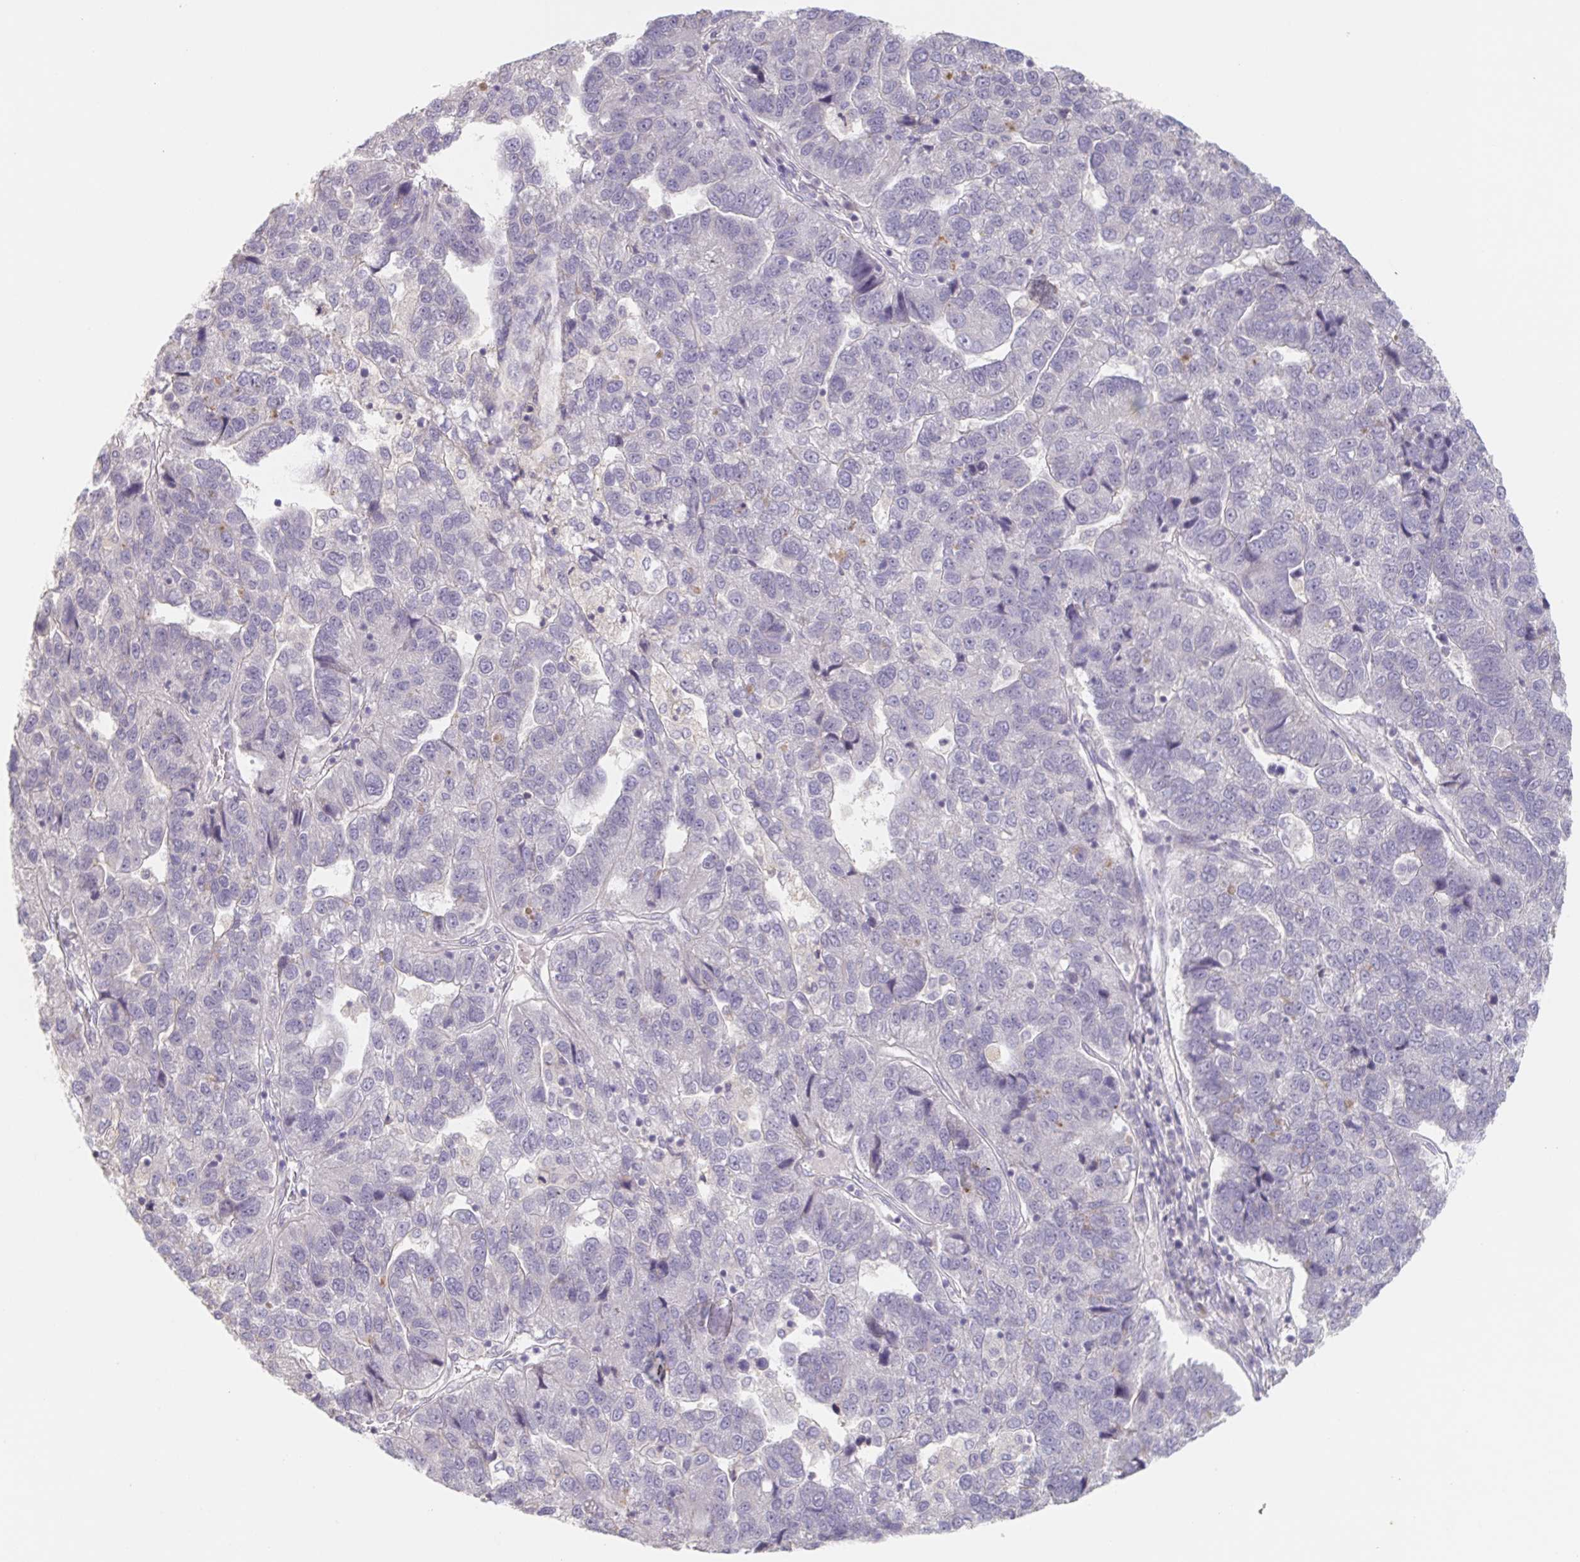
{"staining": {"intensity": "negative", "quantity": "none", "location": "none"}, "tissue": "pancreatic cancer", "cell_type": "Tumor cells", "image_type": "cancer", "snomed": [{"axis": "morphology", "description": "Adenocarcinoma, NOS"}, {"axis": "topography", "description": "Pancreas"}], "caption": "The IHC micrograph has no significant expression in tumor cells of pancreatic cancer tissue.", "gene": "INSL5", "patient": {"sex": "female", "age": 61}}